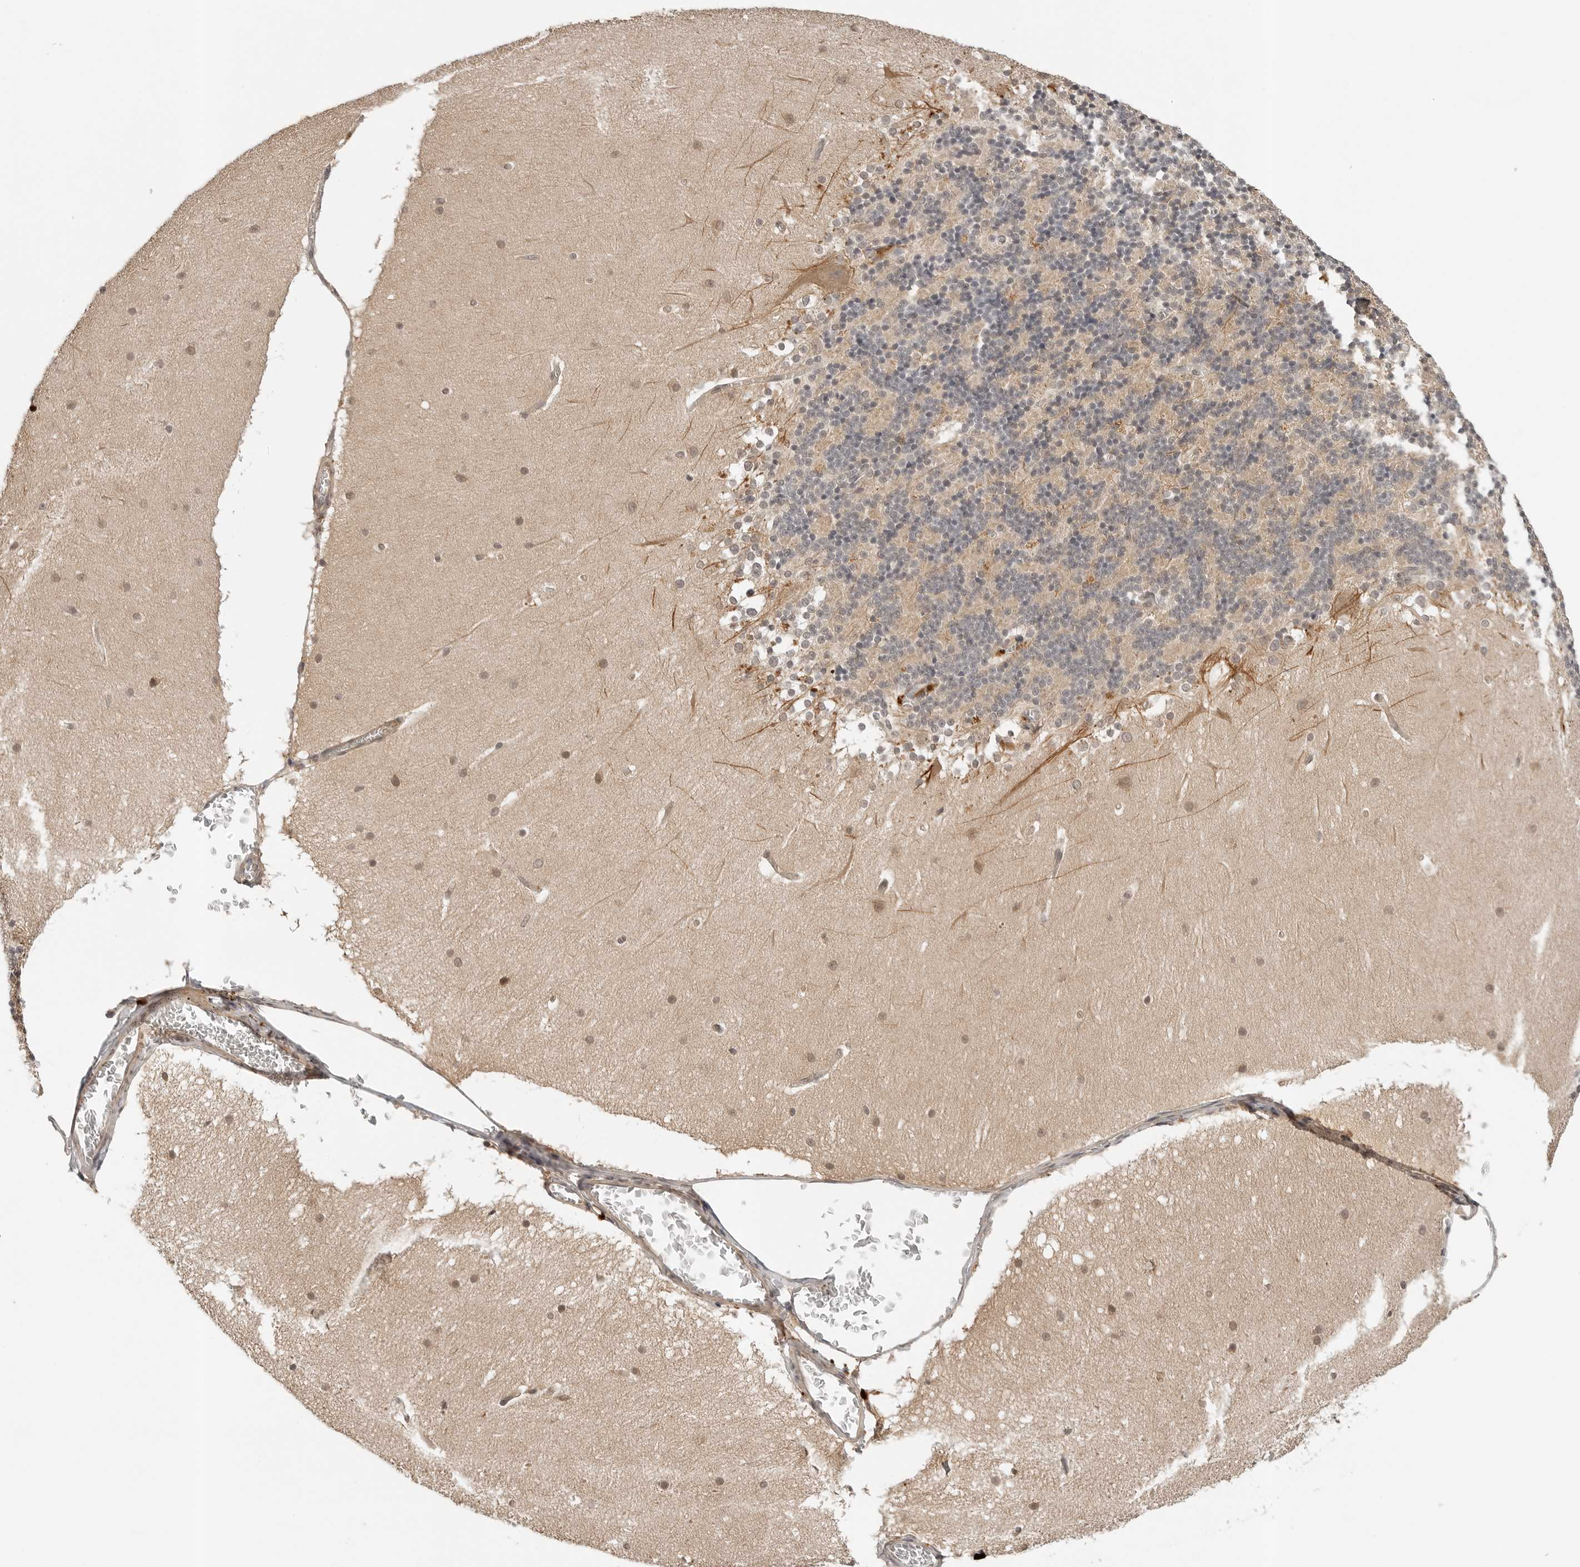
{"staining": {"intensity": "negative", "quantity": "none", "location": "none"}, "tissue": "cerebellum", "cell_type": "Cells in granular layer", "image_type": "normal", "snomed": [{"axis": "morphology", "description": "Normal tissue, NOS"}, {"axis": "topography", "description": "Cerebellum"}], "caption": "Immunohistochemistry (IHC) image of normal human cerebellum stained for a protein (brown), which shows no expression in cells in granular layer. Brightfield microscopy of IHC stained with DAB (3,3'-diaminobenzidine) (brown) and hematoxylin (blue), captured at high magnification.", "gene": "IL24", "patient": {"sex": "female", "age": 19}}